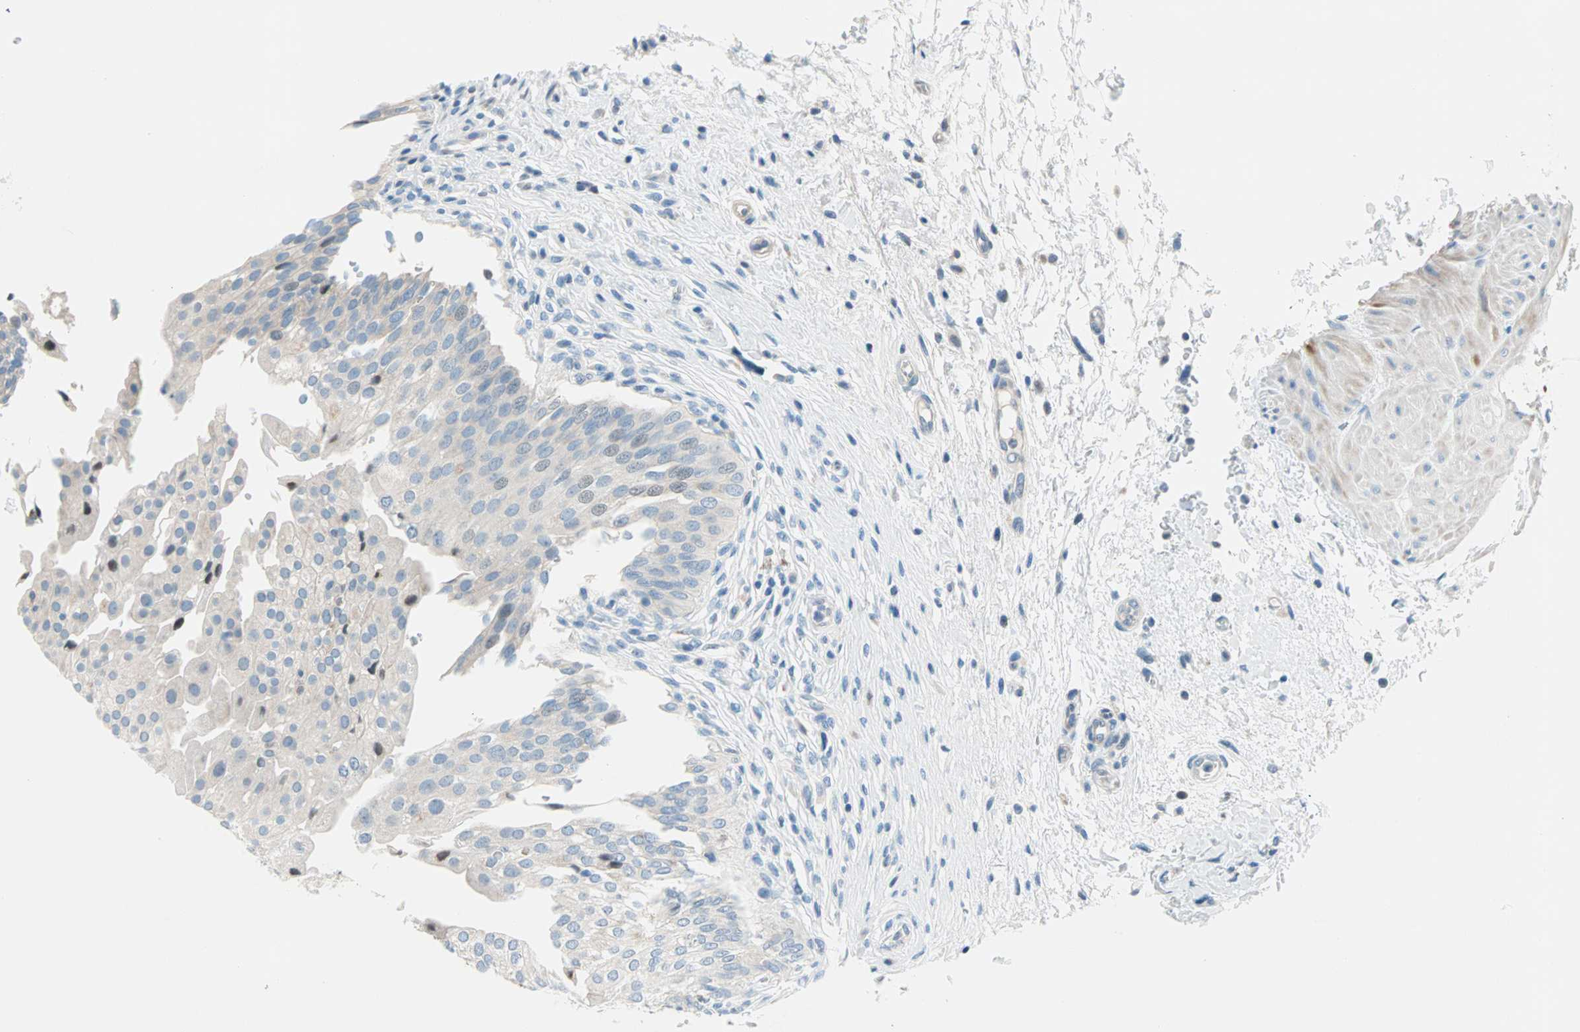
{"staining": {"intensity": "weak", "quantity": "<25%", "location": "cytoplasmic/membranous"}, "tissue": "urinary bladder", "cell_type": "Urothelial cells", "image_type": "normal", "snomed": [{"axis": "morphology", "description": "Normal tissue, NOS"}, {"axis": "morphology", "description": "Urothelial carcinoma, High grade"}, {"axis": "topography", "description": "Urinary bladder"}], "caption": "DAB immunohistochemical staining of unremarkable human urinary bladder exhibits no significant staining in urothelial cells. (Brightfield microscopy of DAB IHC at high magnification).", "gene": "TMEM163", "patient": {"sex": "male", "age": 46}}